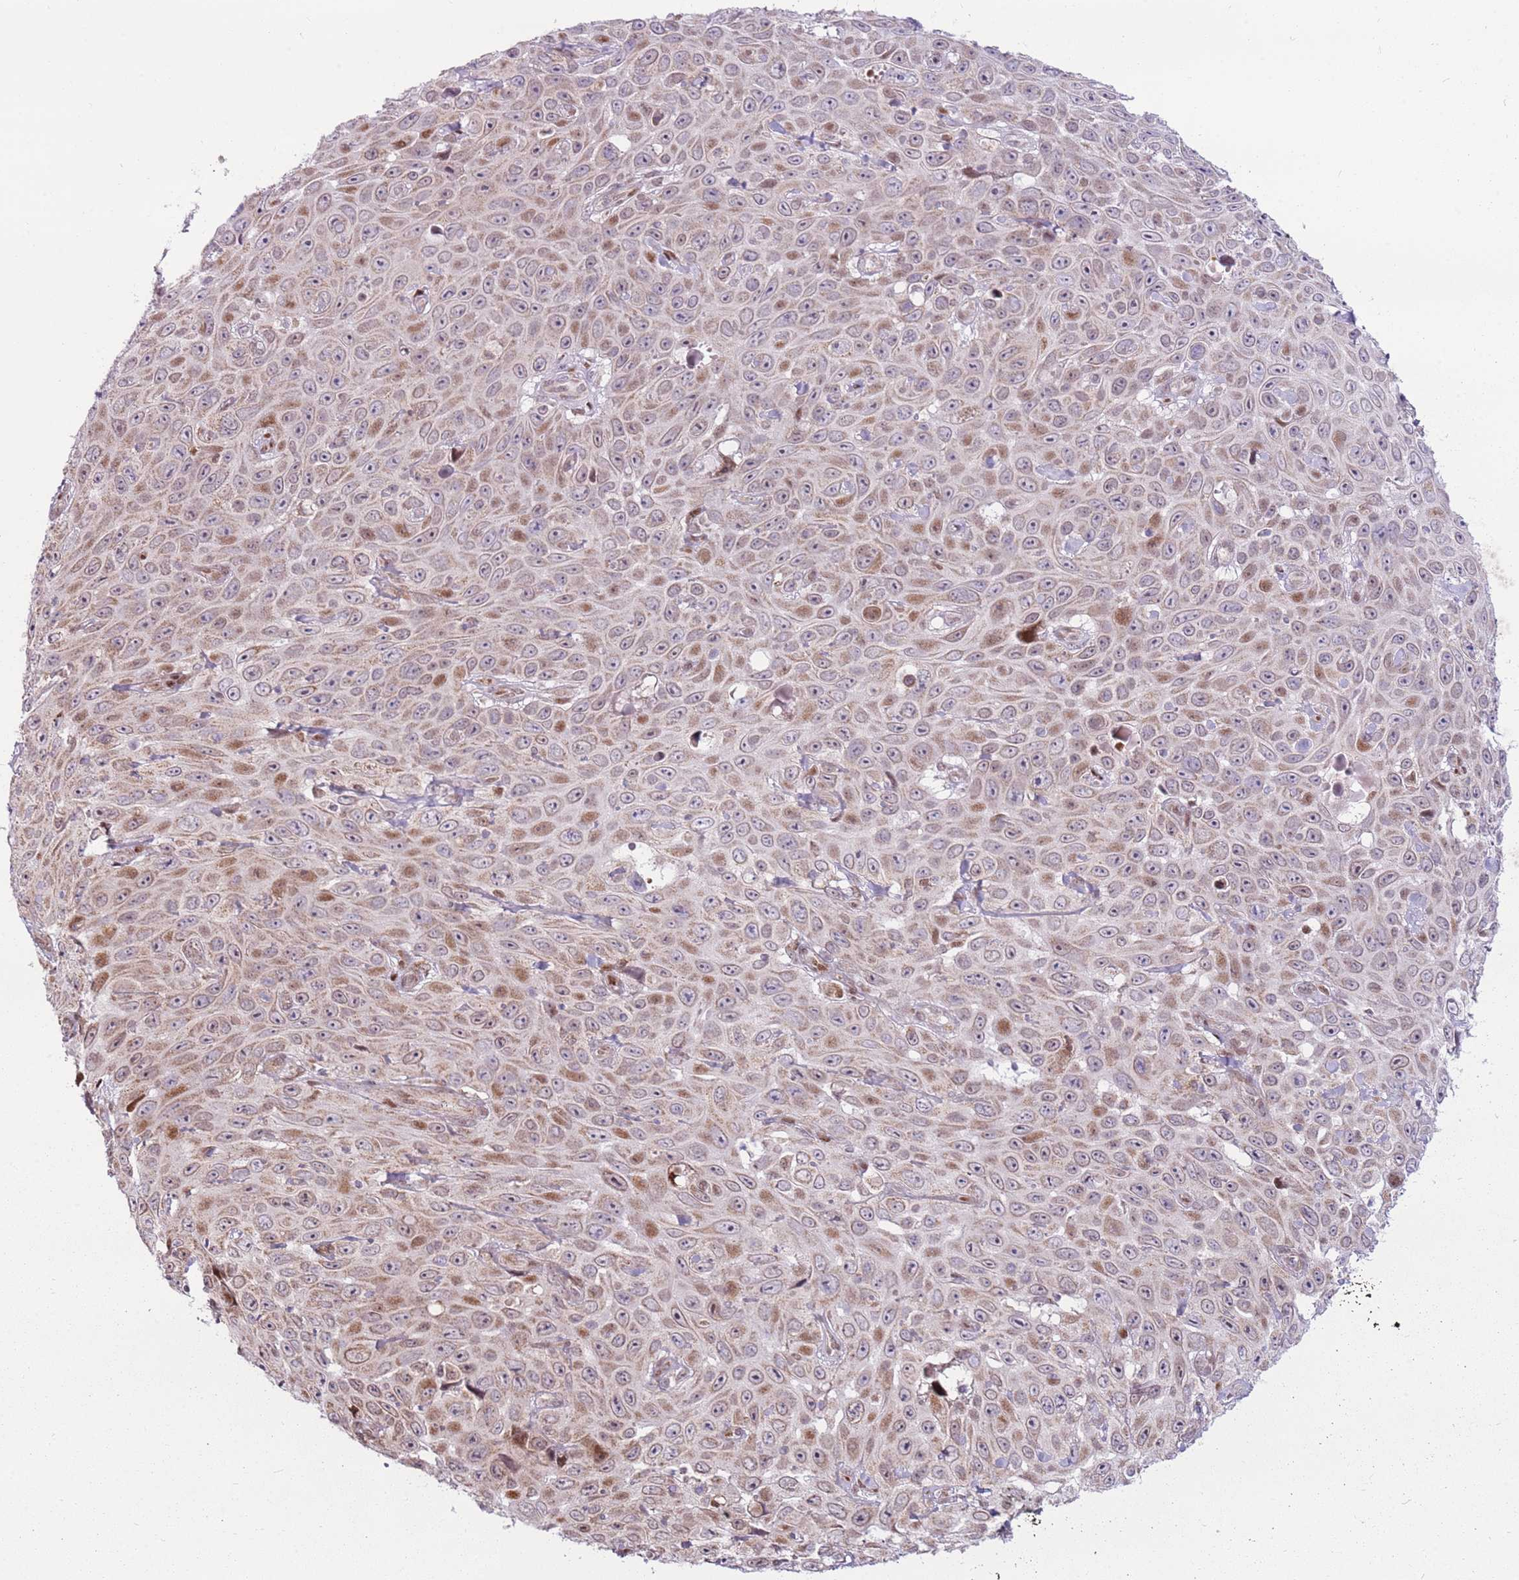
{"staining": {"intensity": "moderate", "quantity": "<25%", "location": "cytoplasmic/membranous"}, "tissue": "skin cancer", "cell_type": "Tumor cells", "image_type": "cancer", "snomed": [{"axis": "morphology", "description": "Squamous cell carcinoma, NOS"}, {"axis": "topography", "description": "Skin"}], "caption": "Immunohistochemical staining of human skin squamous cell carcinoma reveals moderate cytoplasmic/membranous protein positivity in about <25% of tumor cells.", "gene": "PCTP", "patient": {"sex": "male", "age": 82}}